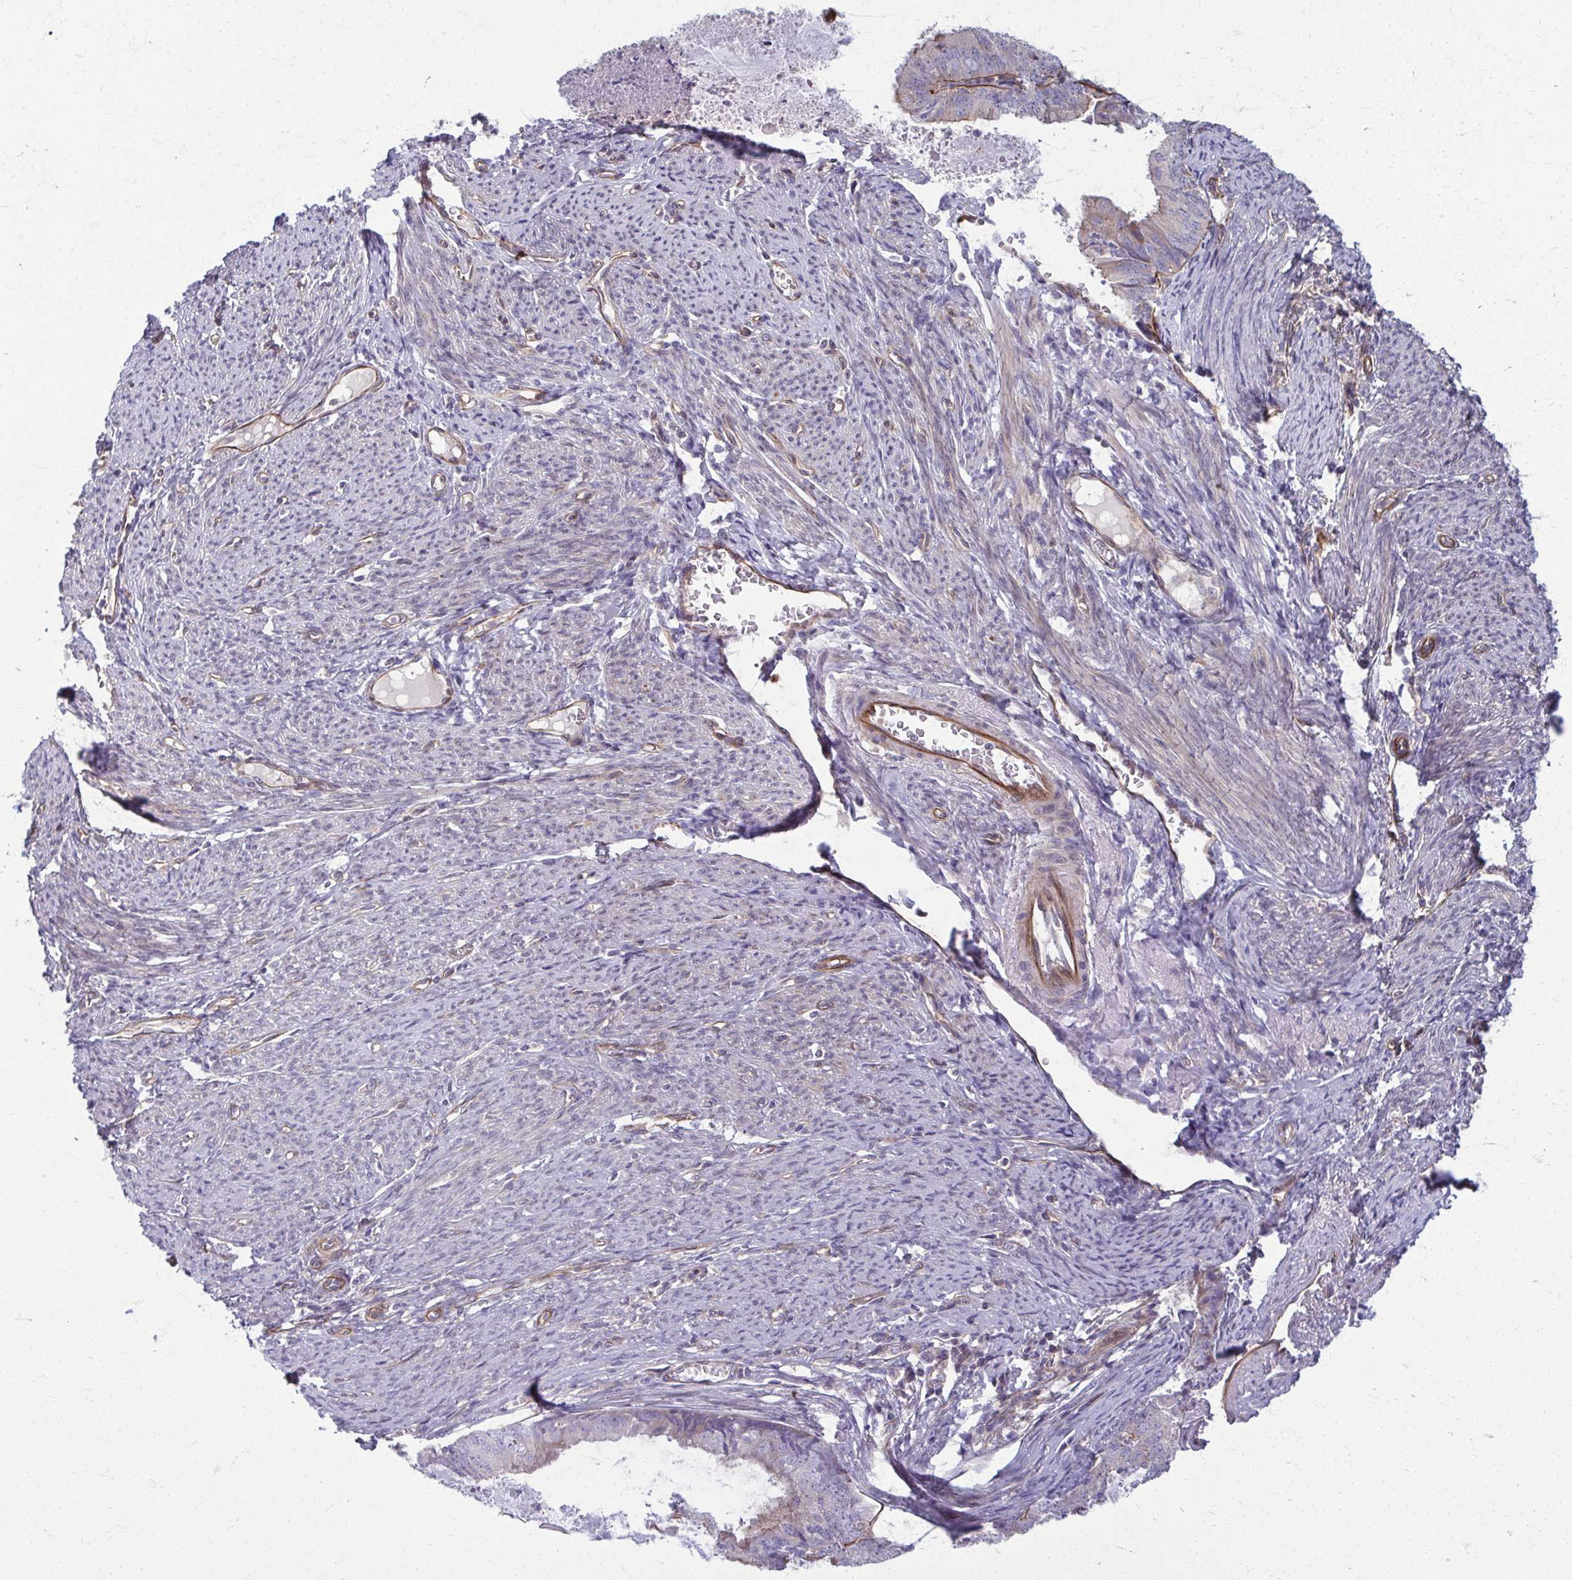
{"staining": {"intensity": "negative", "quantity": "none", "location": "none"}, "tissue": "endometrial cancer", "cell_type": "Tumor cells", "image_type": "cancer", "snomed": [{"axis": "morphology", "description": "Adenocarcinoma, NOS"}, {"axis": "topography", "description": "Endometrium"}], "caption": "The image demonstrates no significant positivity in tumor cells of adenocarcinoma (endometrial).", "gene": "EID2B", "patient": {"sex": "female", "age": 57}}